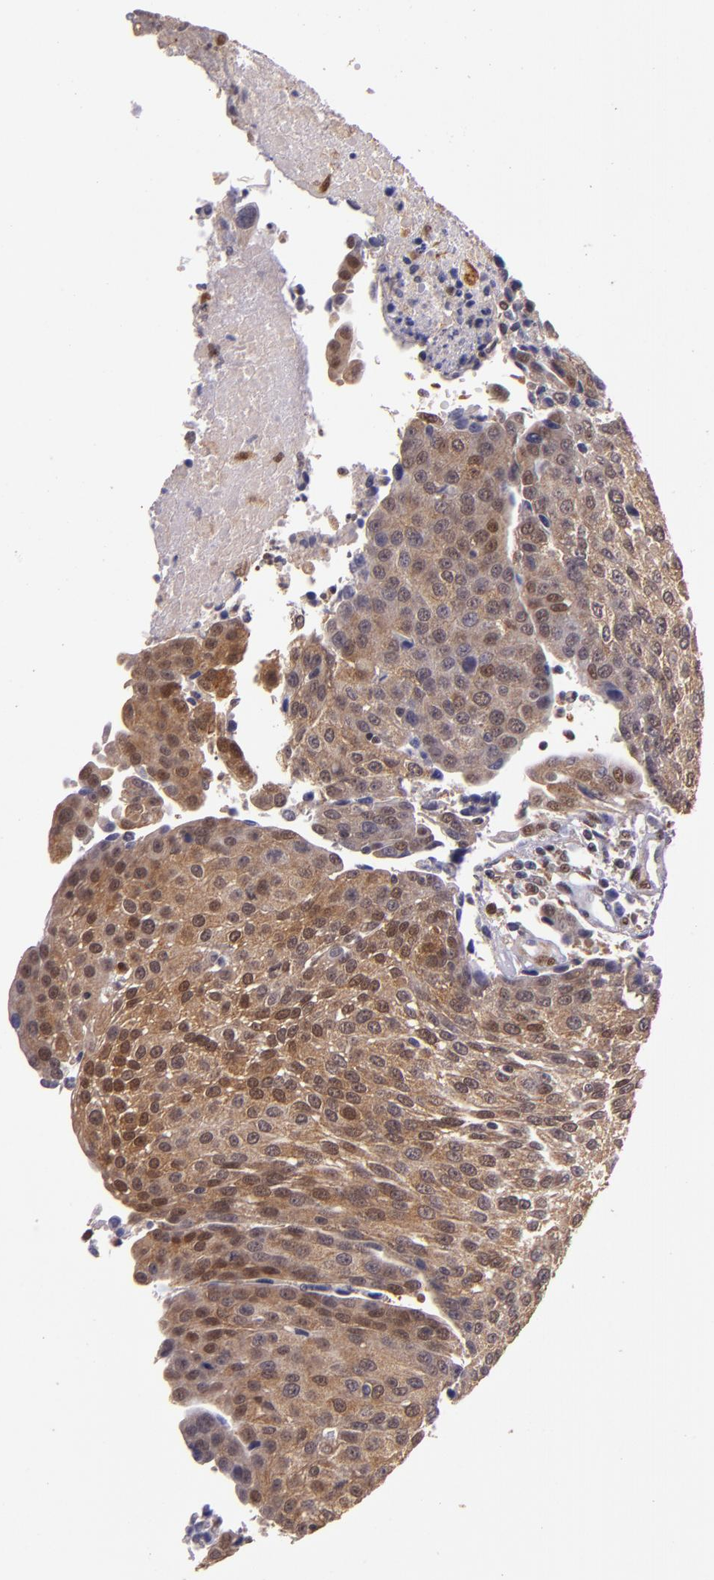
{"staining": {"intensity": "moderate", "quantity": ">75%", "location": "cytoplasmic/membranous,nuclear"}, "tissue": "urothelial cancer", "cell_type": "Tumor cells", "image_type": "cancer", "snomed": [{"axis": "morphology", "description": "Urothelial carcinoma, High grade"}, {"axis": "topography", "description": "Urinary bladder"}], "caption": "Urothelial carcinoma (high-grade) was stained to show a protein in brown. There is medium levels of moderate cytoplasmic/membranous and nuclear expression in about >75% of tumor cells.", "gene": "STAT6", "patient": {"sex": "female", "age": 85}}